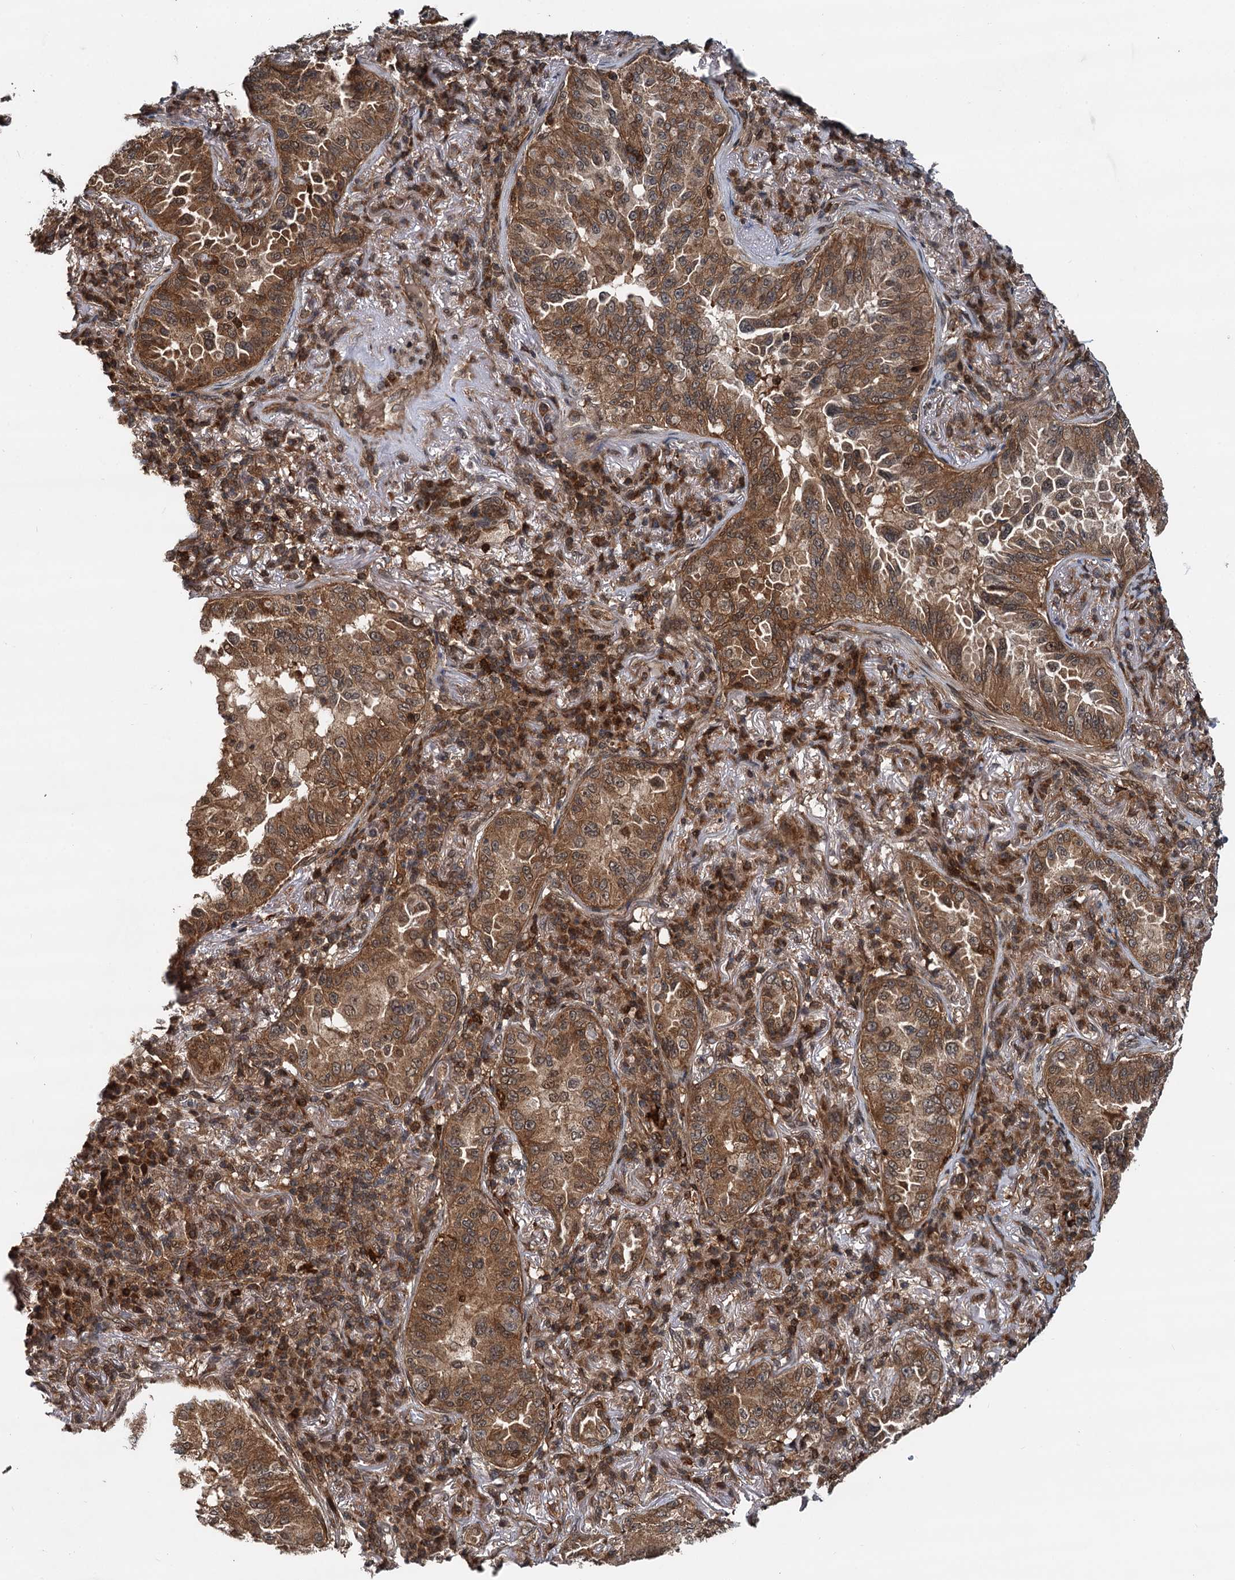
{"staining": {"intensity": "moderate", "quantity": ">75%", "location": "cytoplasmic/membranous,nuclear"}, "tissue": "lung cancer", "cell_type": "Tumor cells", "image_type": "cancer", "snomed": [{"axis": "morphology", "description": "Adenocarcinoma, NOS"}, {"axis": "topography", "description": "Lung"}], "caption": "This image demonstrates IHC staining of lung cancer, with medium moderate cytoplasmic/membranous and nuclear staining in about >75% of tumor cells.", "gene": "STUB1", "patient": {"sex": "female", "age": 69}}